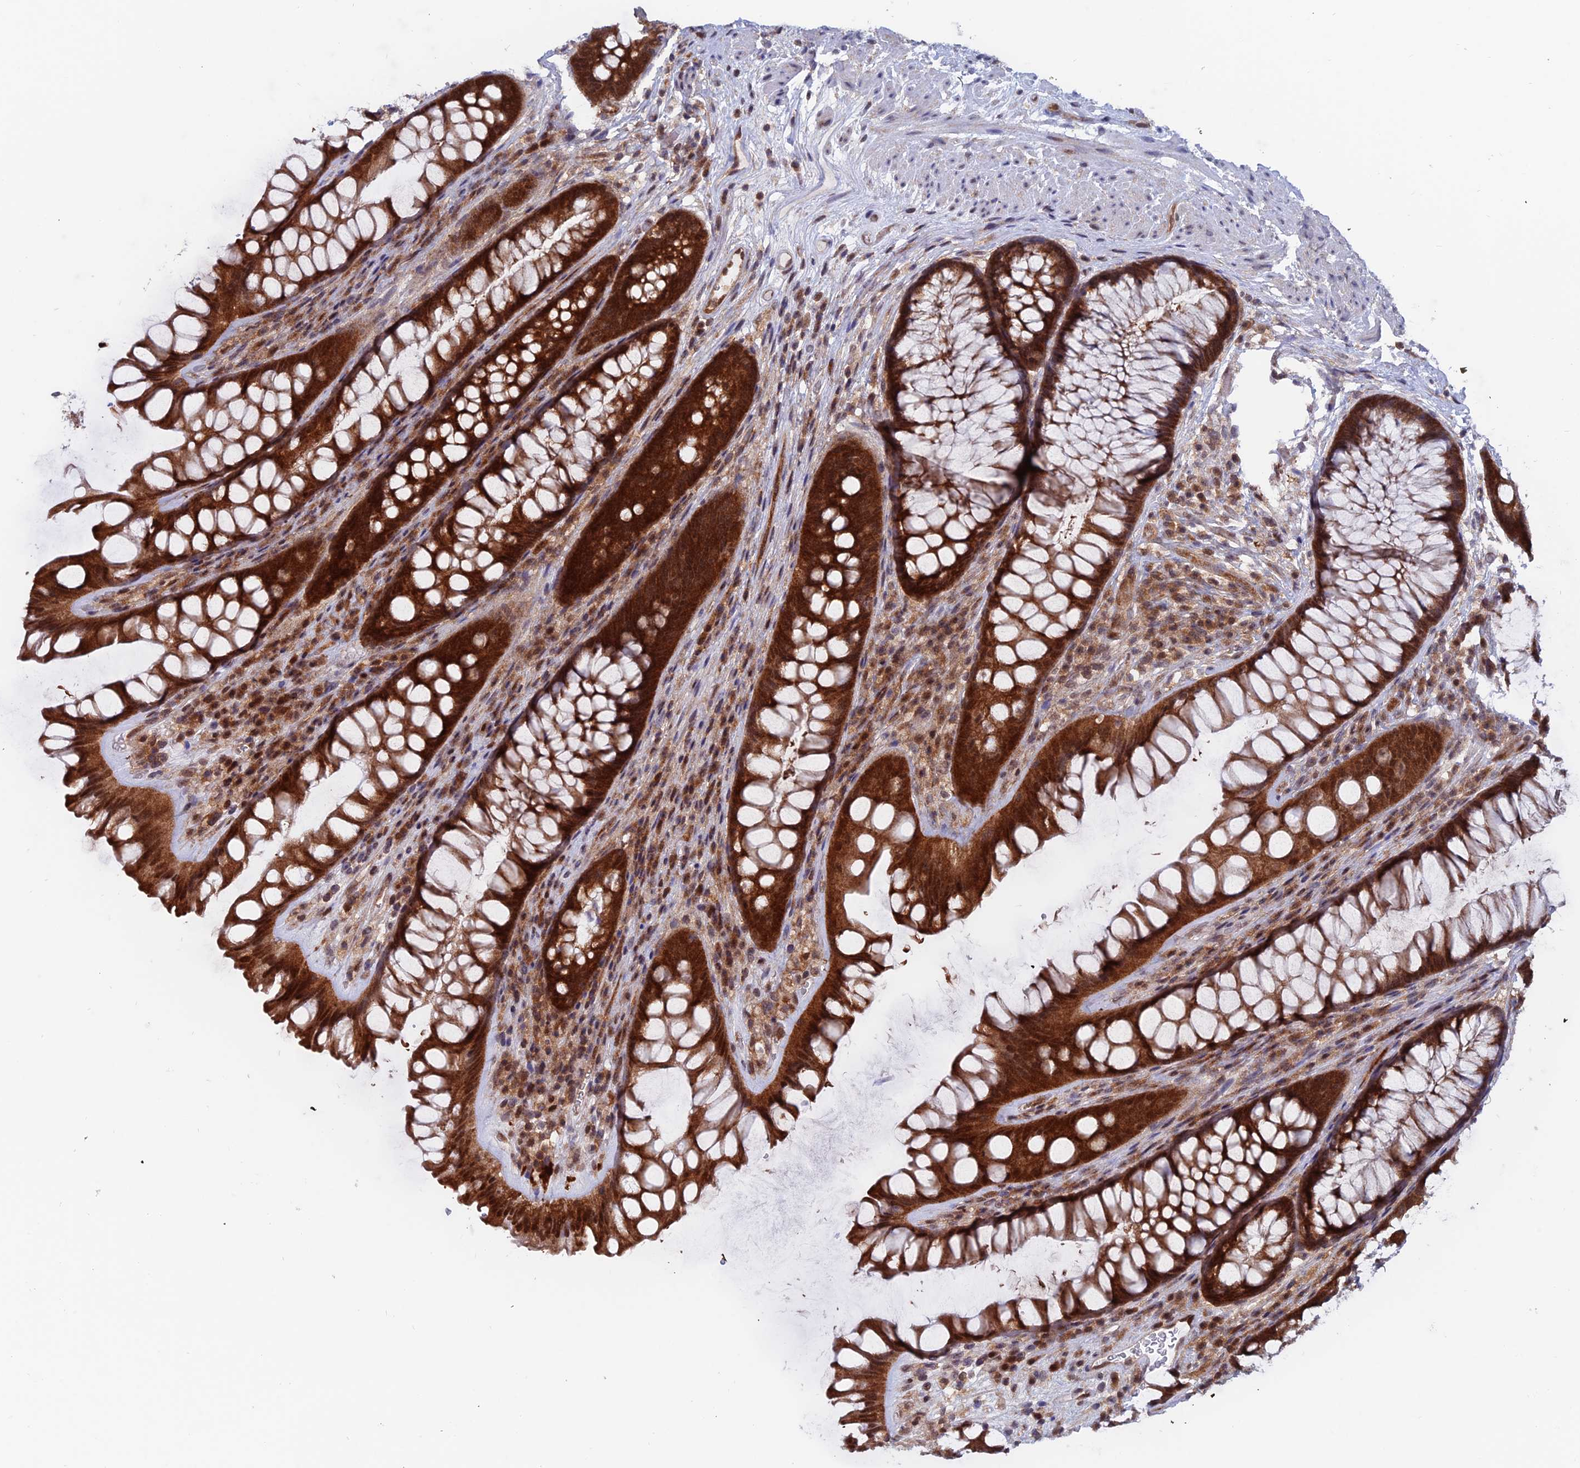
{"staining": {"intensity": "strong", "quantity": ">75%", "location": "cytoplasmic/membranous,nuclear"}, "tissue": "rectum", "cell_type": "Glandular cells", "image_type": "normal", "snomed": [{"axis": "morphology", "description": "Normal tissue, NOS"}, {"axis": "topography", "description": "Rectum"}], "caption": "Immunohistochemical staining of unremarkable human rectum exhibits >75% levels of strong cytoplasmic/membranous,nuclear protein expression in about >75% of glandular cells. The staining was performed using DAB to visualize the protein expression in brown, while the nuclei were stained in blue with hematoxylin (Magnification: 20x).", "gene": "IGBP1", "patient": {"sex": "male", "age": 74}}